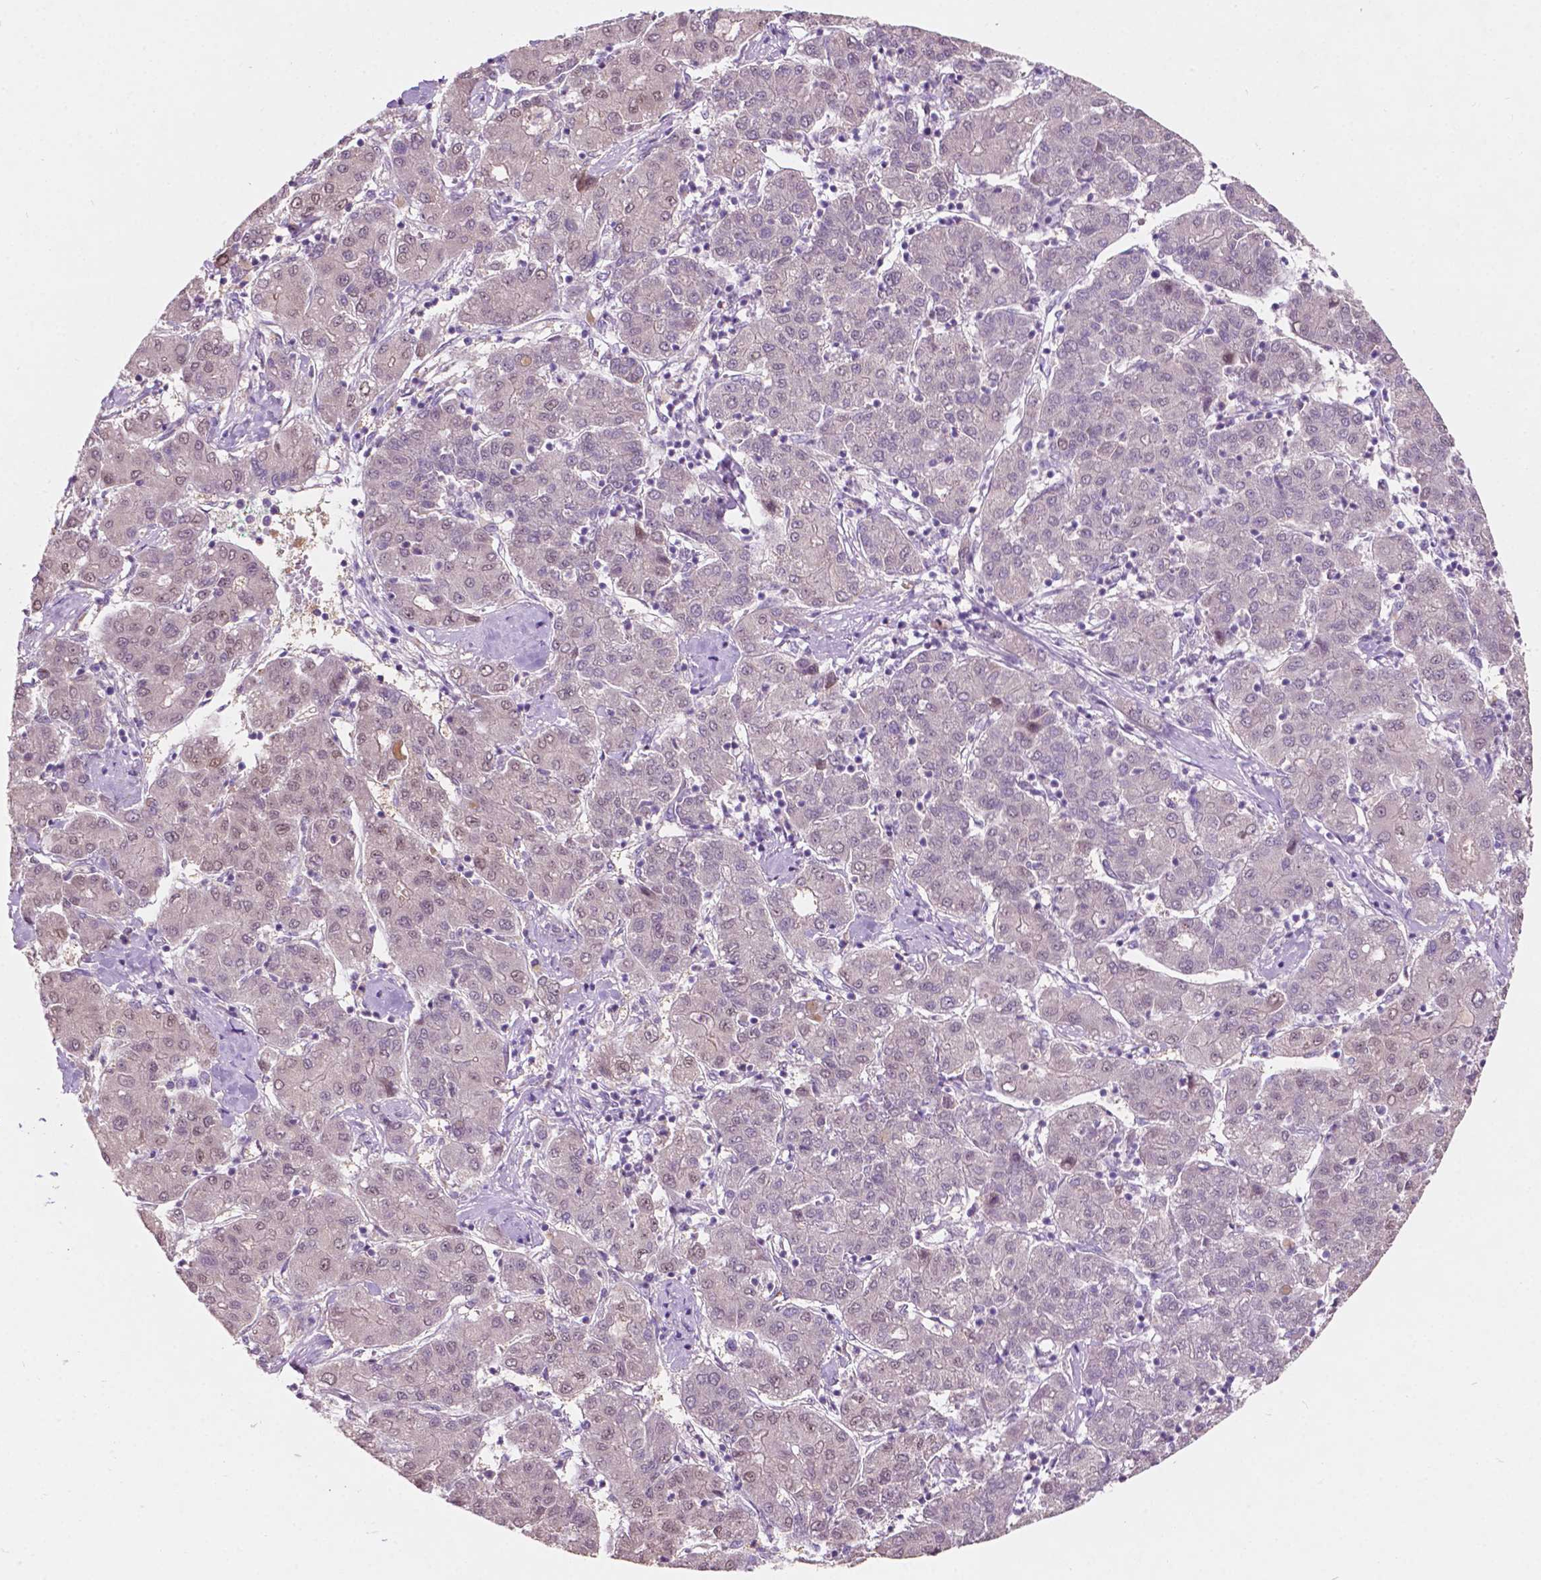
{"staining": {"intensity": "weak", "quantity": "<25%", "location": "nuclear"}, "tissue": "liver cancer", "cell_type": "Tumor cells", "image_type": "cancer", "snomed": [{"axis": "morphology", "description": "Carcinoma, Hepatocellular, NOS"}, {"axis": "topography", "description": "Liver"}], "caption": "High magnification brightfield microscopy of liver cancer (hepatocellular carcinoma) stained with DAB (brown) and counterstained with hematoxylin (blue): tumor cells show no significant expression.", "gene": "TM6SF2", "patient": {"sex": "male", "age": 65}}